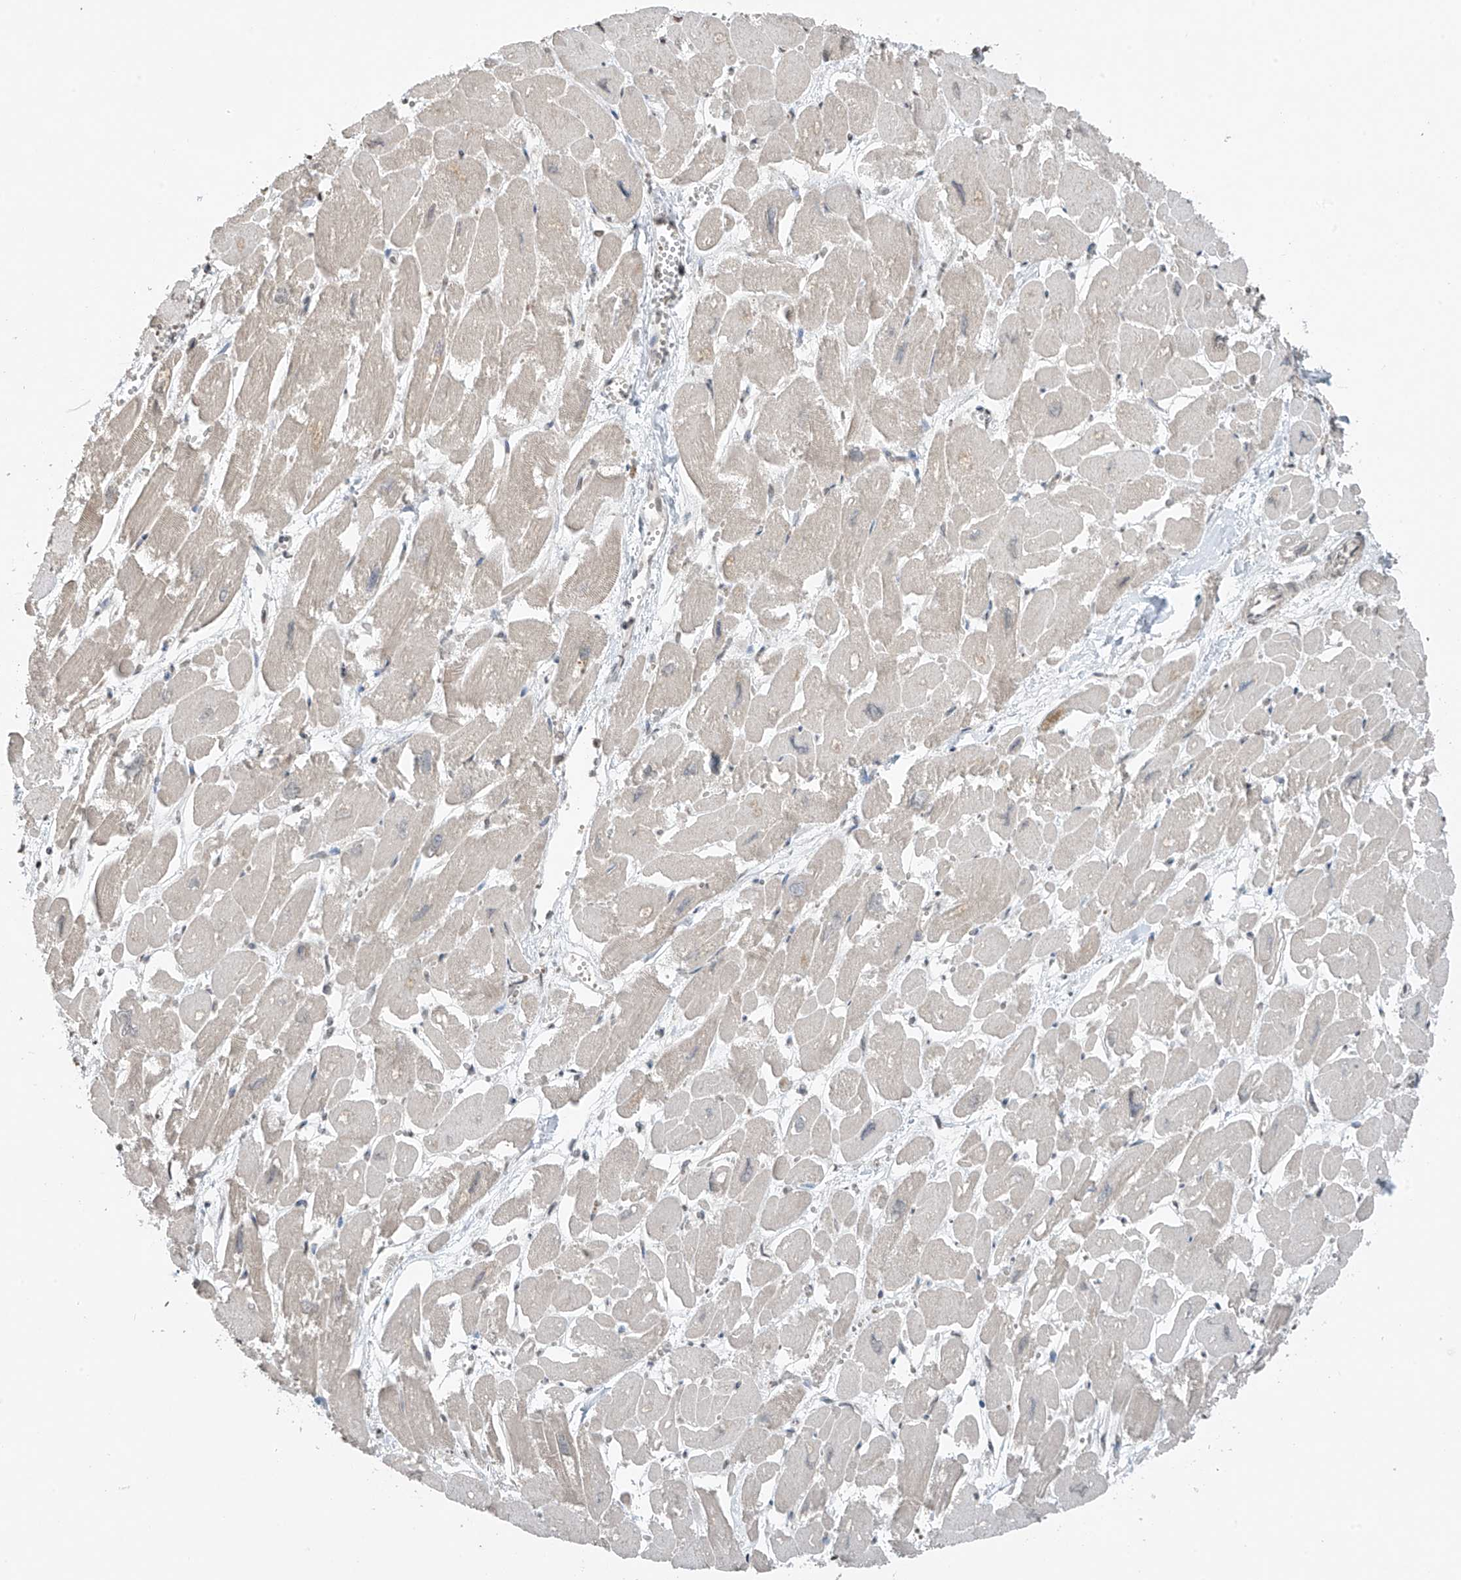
{"staining": {"intensity": "negative", "quantity": "none", "location": "none"}, "tissue": "heart muscle", "cell_type": "Cardiomyocytes", "image_type": "normal", "snomed": [{"axis": "morphology", "description": "Normal tissue, NOS"}, {"axis": "topography", "description": "Heart"}], "caption": "Heart muscle stained for a protein using IHC demonstrates no positivity cardiomyocytes.", "gene": "HOXA11", "patient": {"sex": "male", "age": 54}}